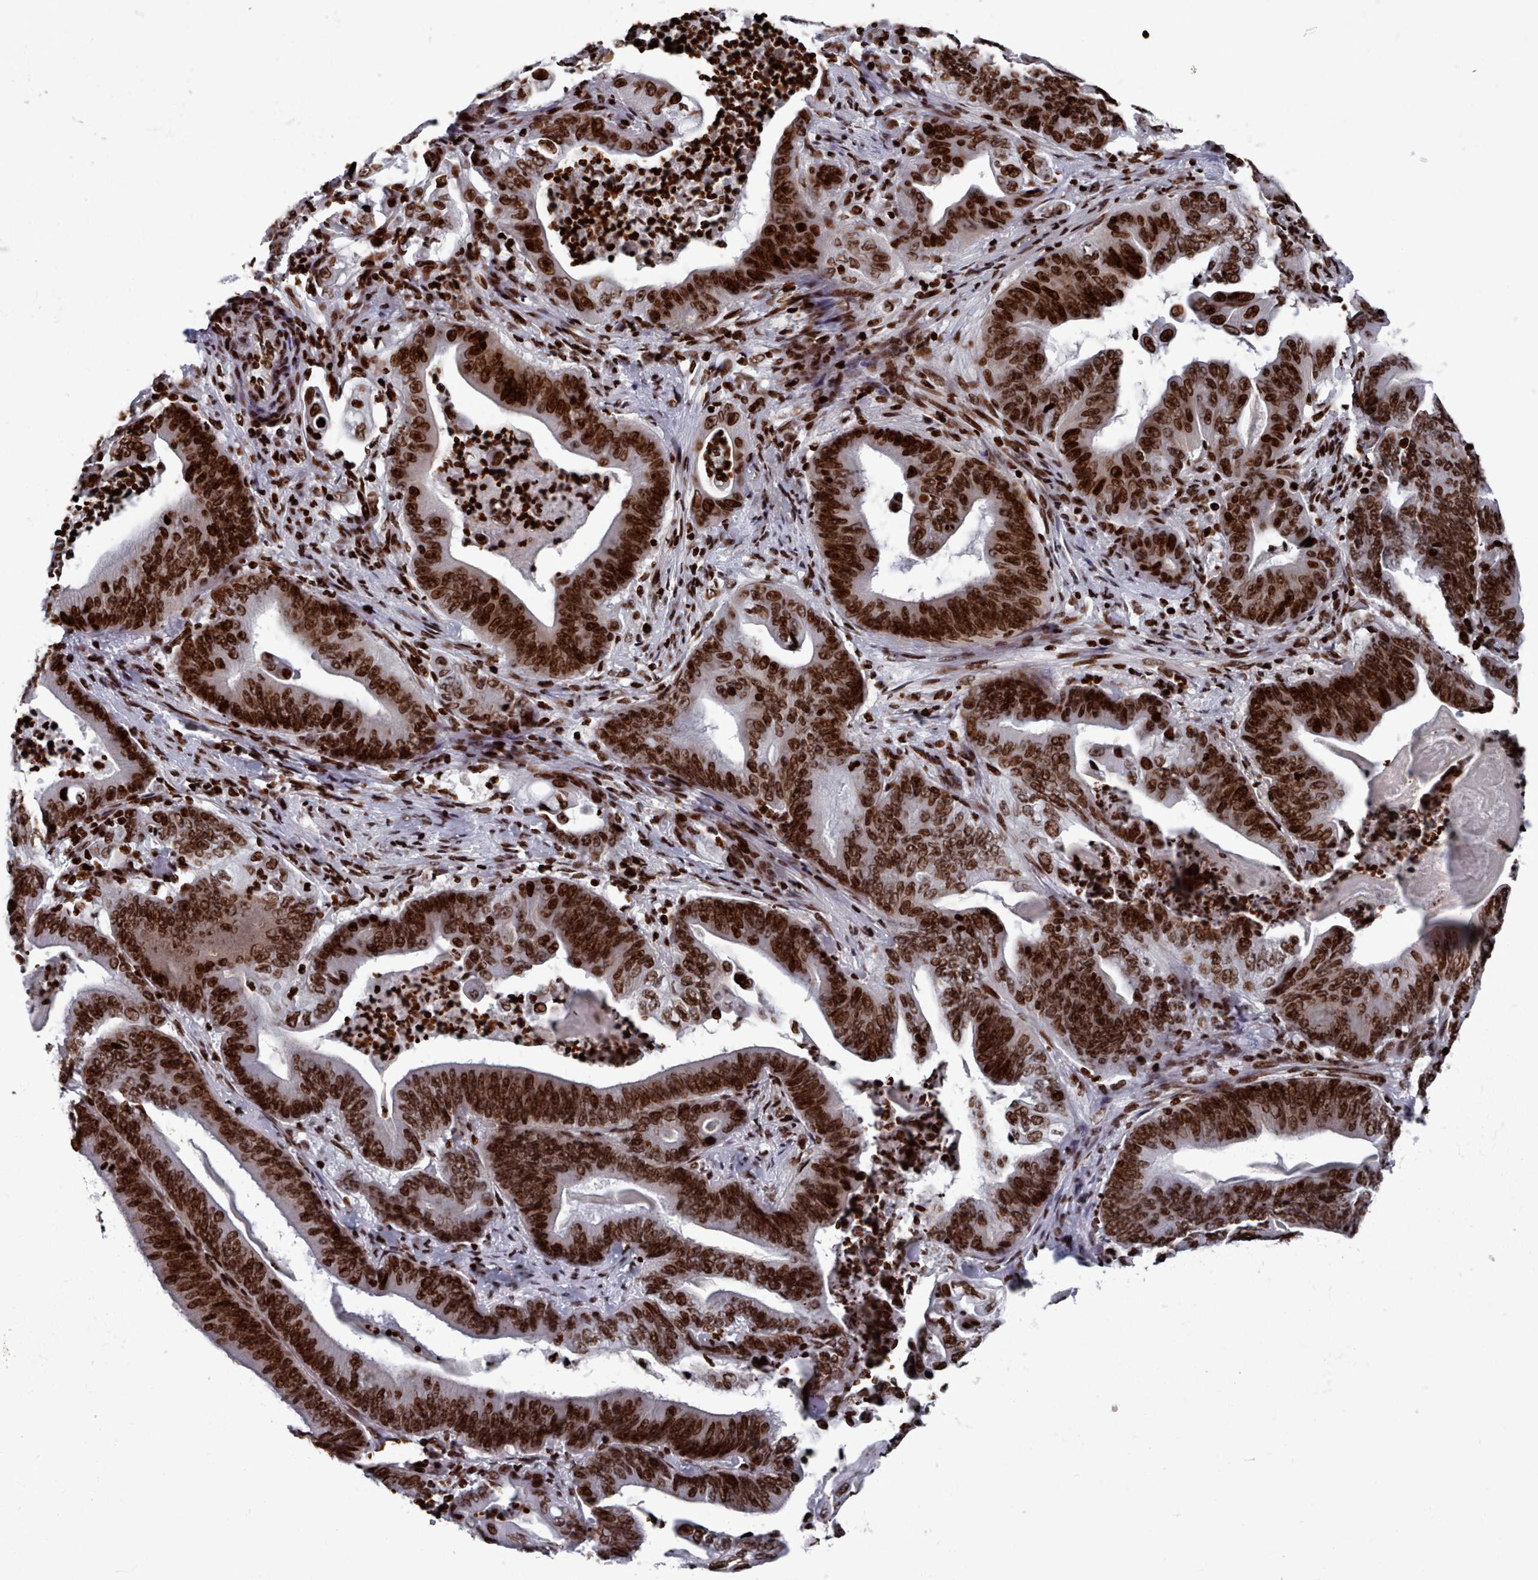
{"staining": {"intensity": "strong", "quantity": ">75%", "location": "nuclear"}, "tissue": "stomach cancer", "cell_type": "Tumor cells", "image_type": "cancer", "snomed": [{"axis": "morphology", "description": "Adenocarcinoma, NOS"}, {"axis": "topography", "description": "Stomach"}], "caption": "Immunohistochemistry histopathology image of stomach cancer (adenocarcinoma) stained for a protein (brown), which reveals high levels of strong nuclear staining in approximately >75% of tumor cells.", "gene": "PCDHB12", "patient": {"sex": "female", "age": 73}}